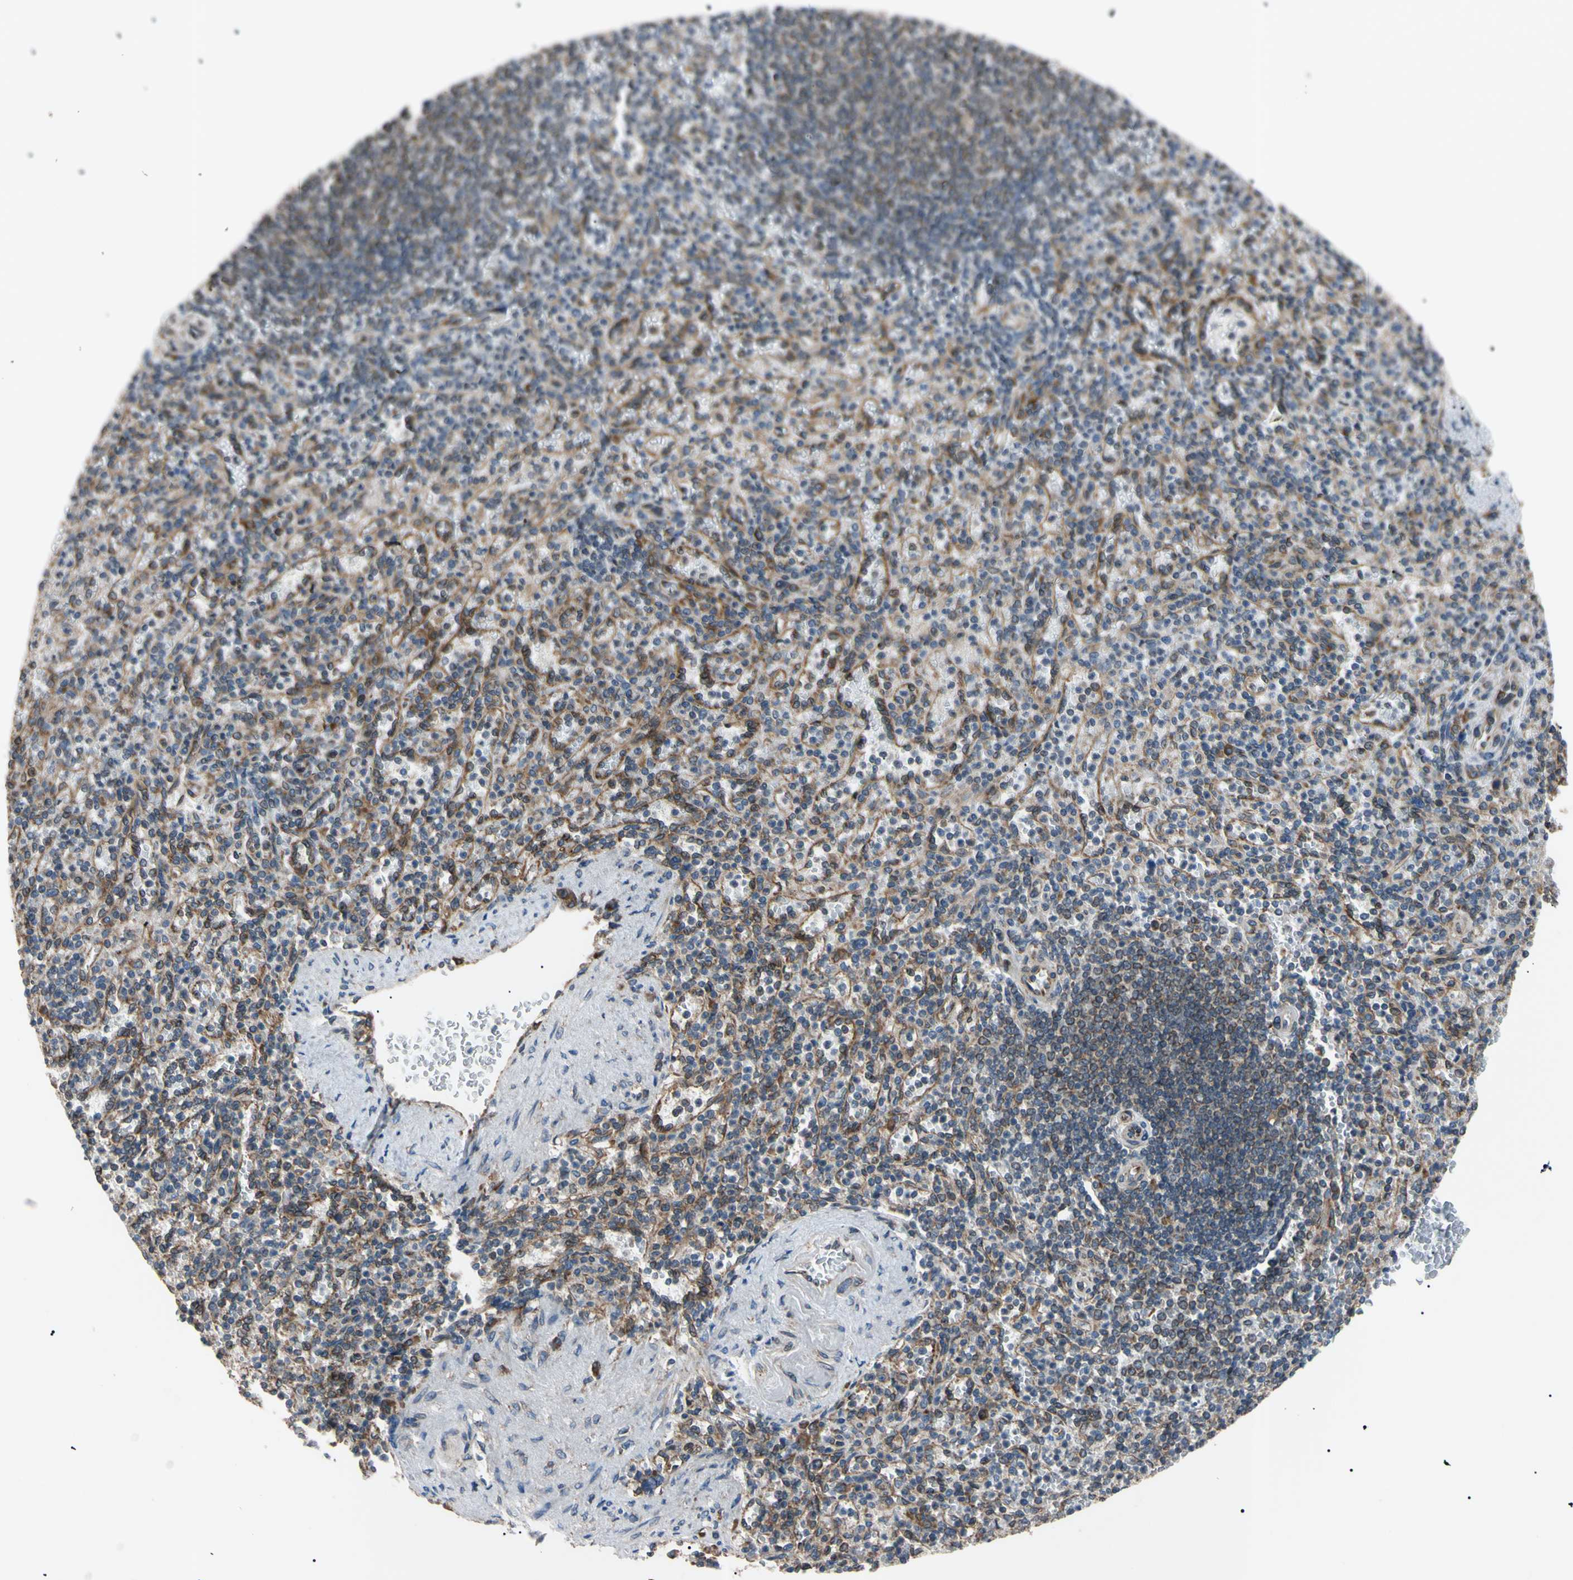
{"staining": {"intensity": "moderate", "quantity": "25%-75%", "location": "cytoplasmic/membranous"}, "tissue": "spleen", "cell_type": "Cells in red pulp", "image_type": "normal", "snomed": [{"axis": "morphology", "description": "Normal tissue, NOS"}, {"axis": "topography", "description": "Spleen"}], "caption": "Spleen stained for a protein exhibits moderate cytoplasmic/membranous positivity in cells in red pulp. The staining is performed using DAB (3,3'-diaminobenzidine) brown chromogen to label protein expression. The nuclei are counter-stained blue using hematoxylin.", "gene": "VAPA", "patient": {"sex": "female", "age": 74}}